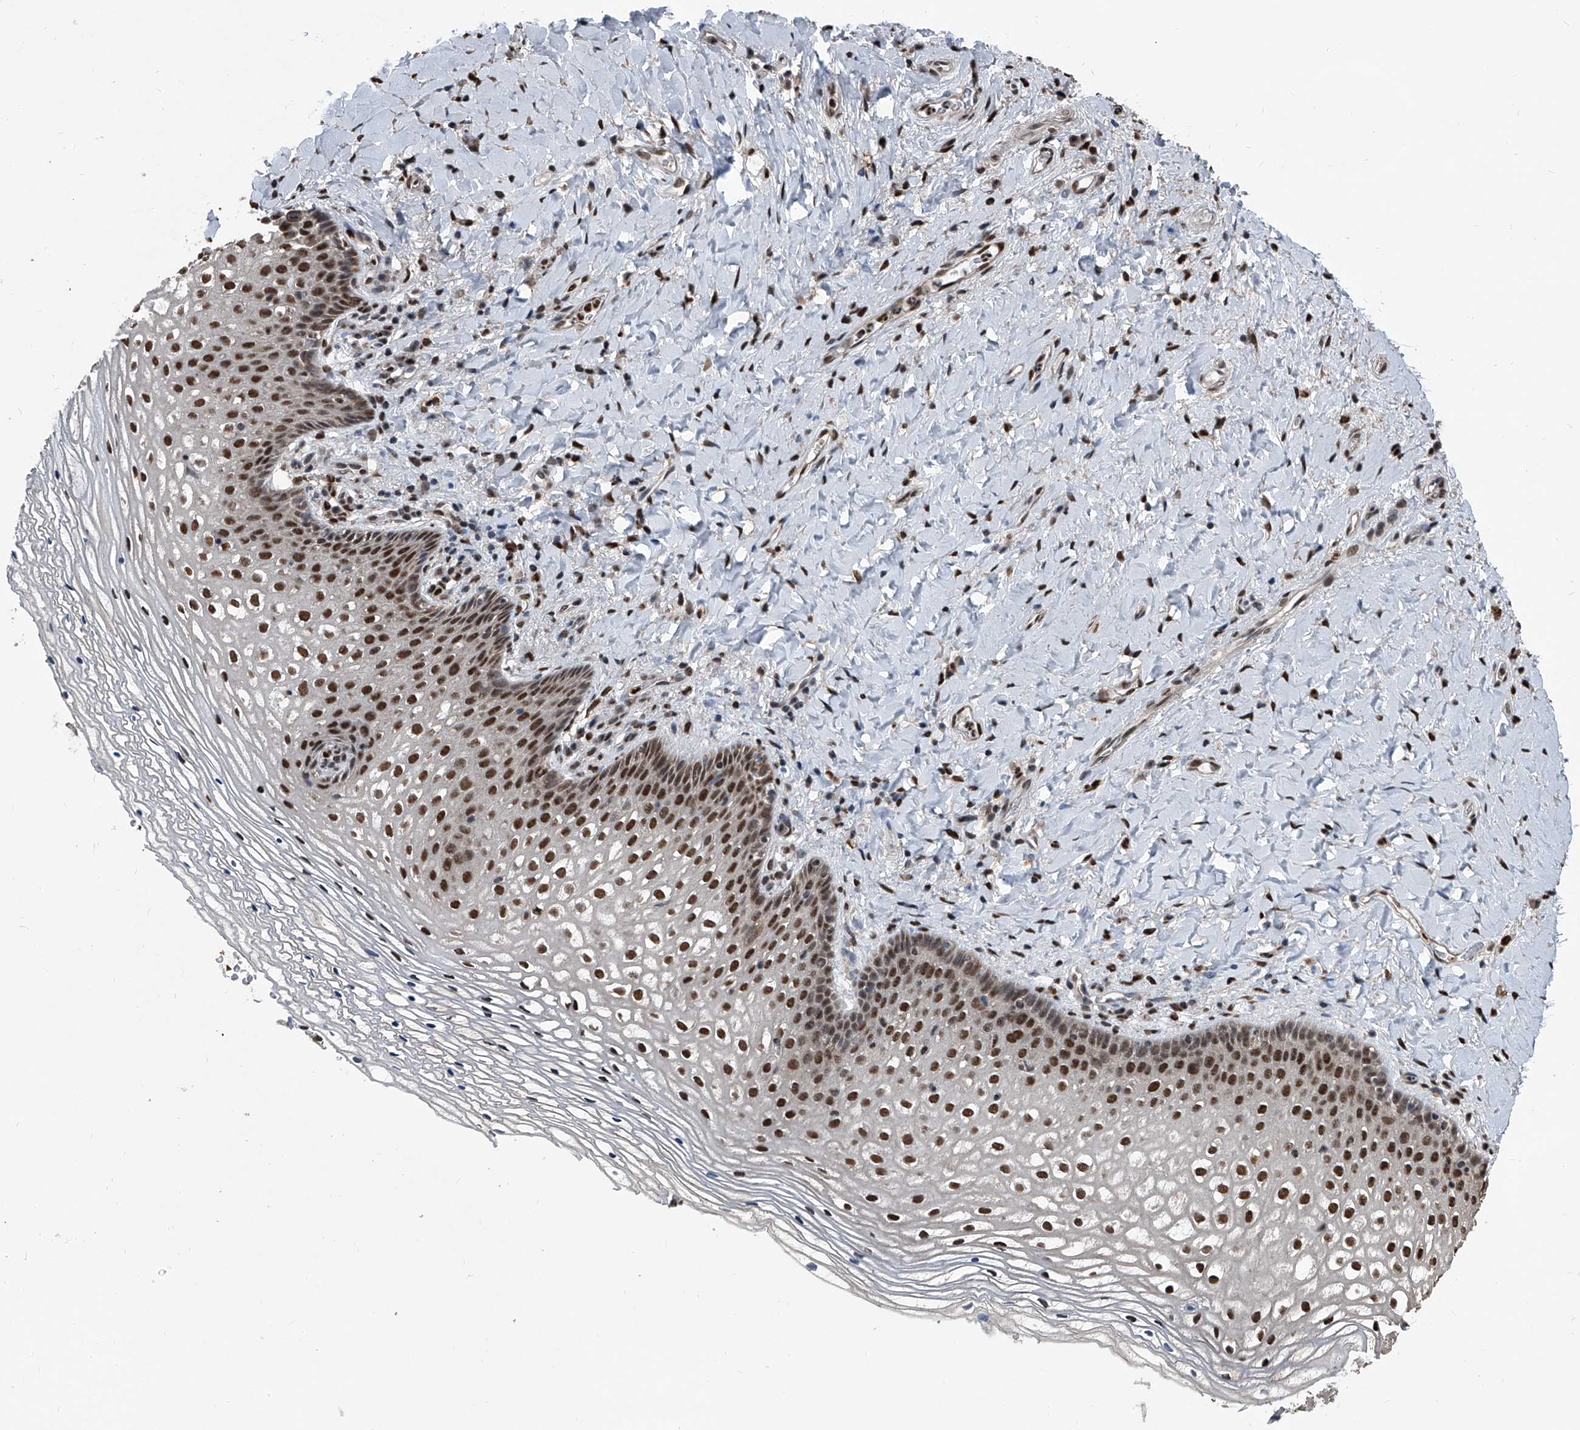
{"staining": {"intensity": "strong", "quantity": "25%-75%", "location": "nuclear"}, "tissue": "vagina", "cell_type": "Squamous epithelial cells", "image_type": "normal", "snomed": [{"axis": "morphology", "description": "Normal tissue, NOS"}, {"axis": "topography", "description": "Vagina"}], "caption": "Unremarkable vagina exhibits strong nuclear staining in approximately 25%-75% of squamous epithelial cells.", "gene": "FKBP5", "patient": {"sex": "female", "age": 60}}